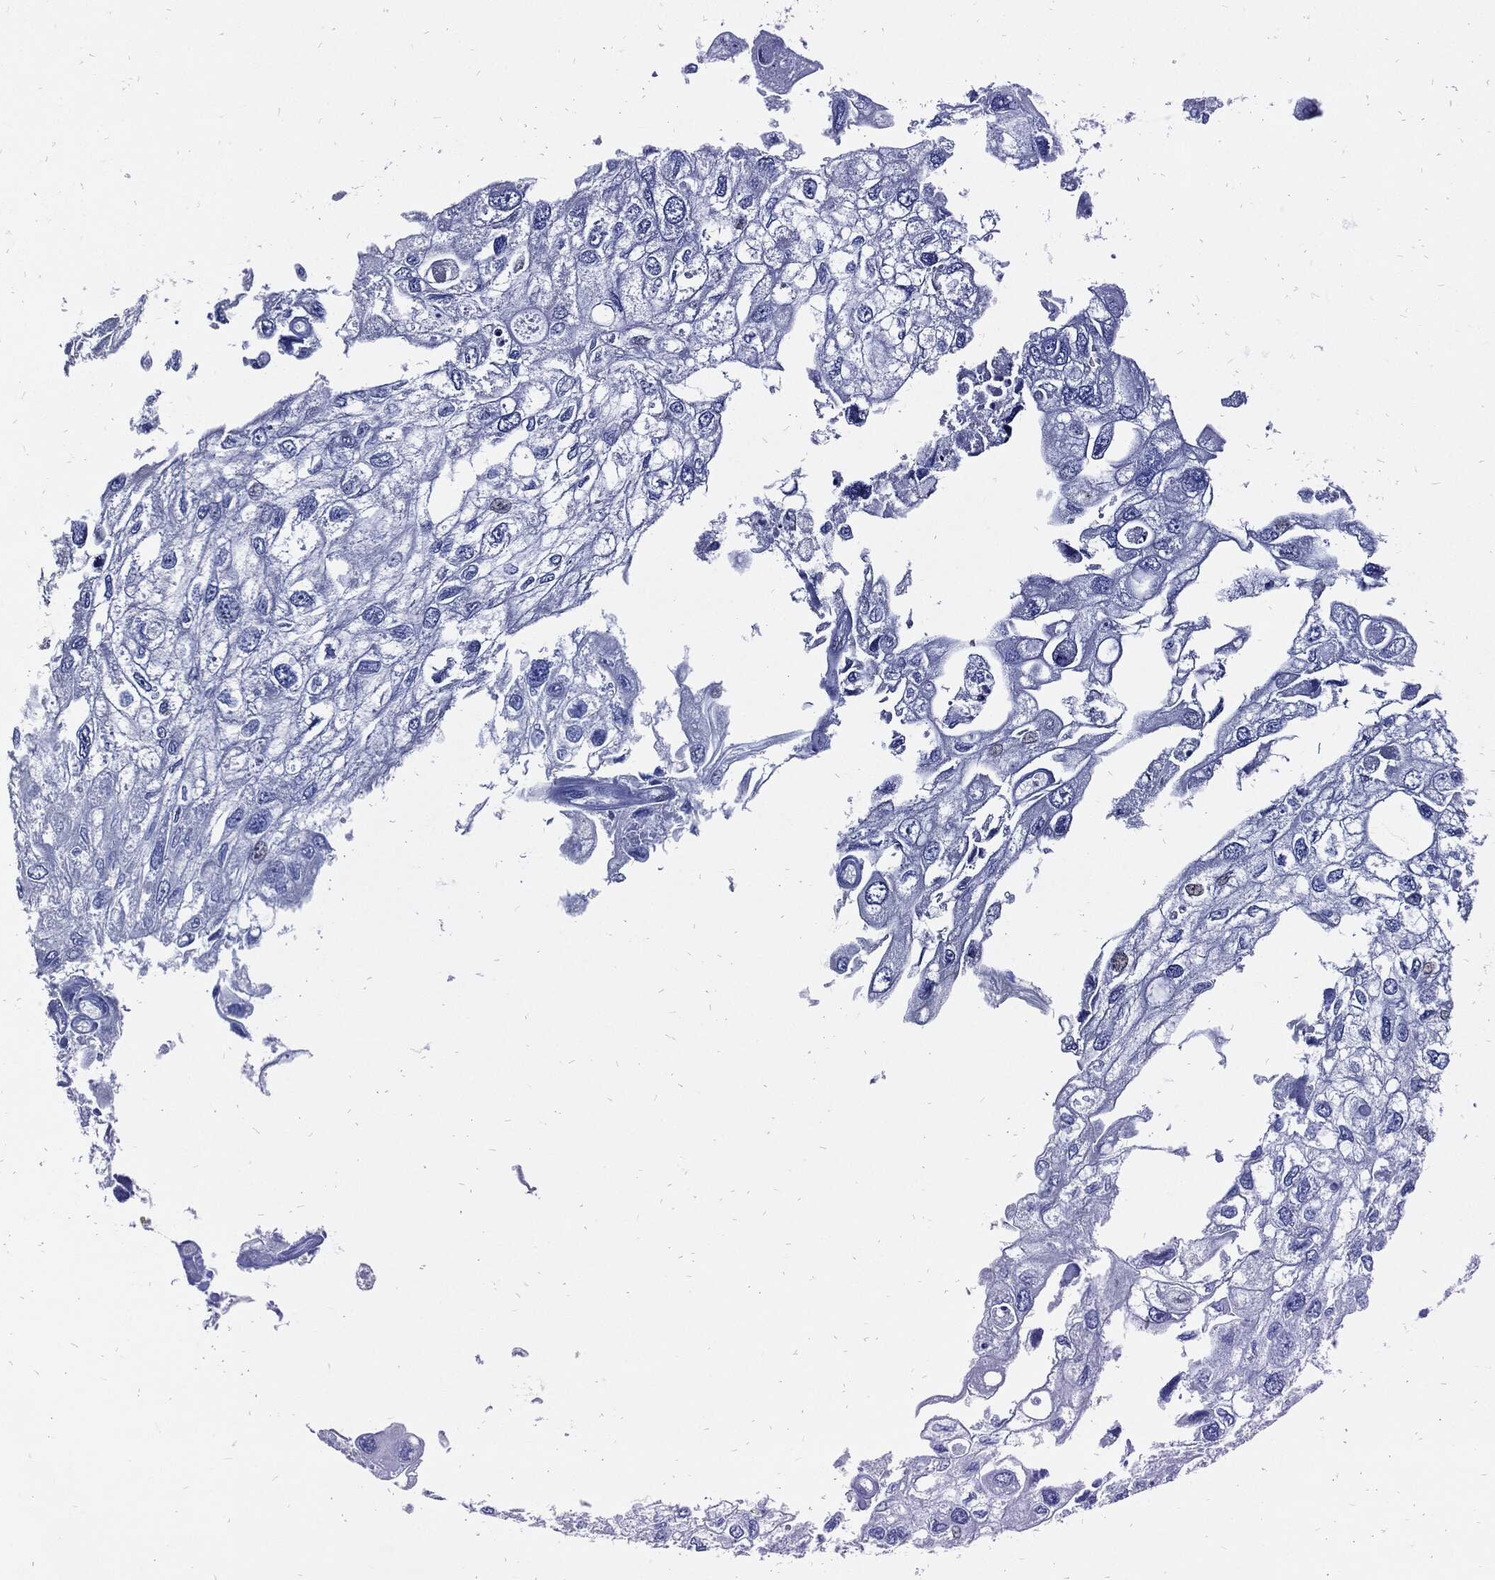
{"staining": {"intensity": "negative", "quantity": "none", "location": "none"}, "tissue": "urothelial cancer", "cell_type": "Tumor cells", "image_type": "cancer", "snomed": [{"axis": "morphology", "description": "Urothelial carcinoma, High grade"}, {"axis": "topography", "description": "Urinary bladder"}], "caption": "DAB immunohistochemical staining of urothelial carcinoma (high-grade) exhibits no significant staining in tumor cells.", "gene": "FABP4", "patient": {"sex": "male", "age": 59}}